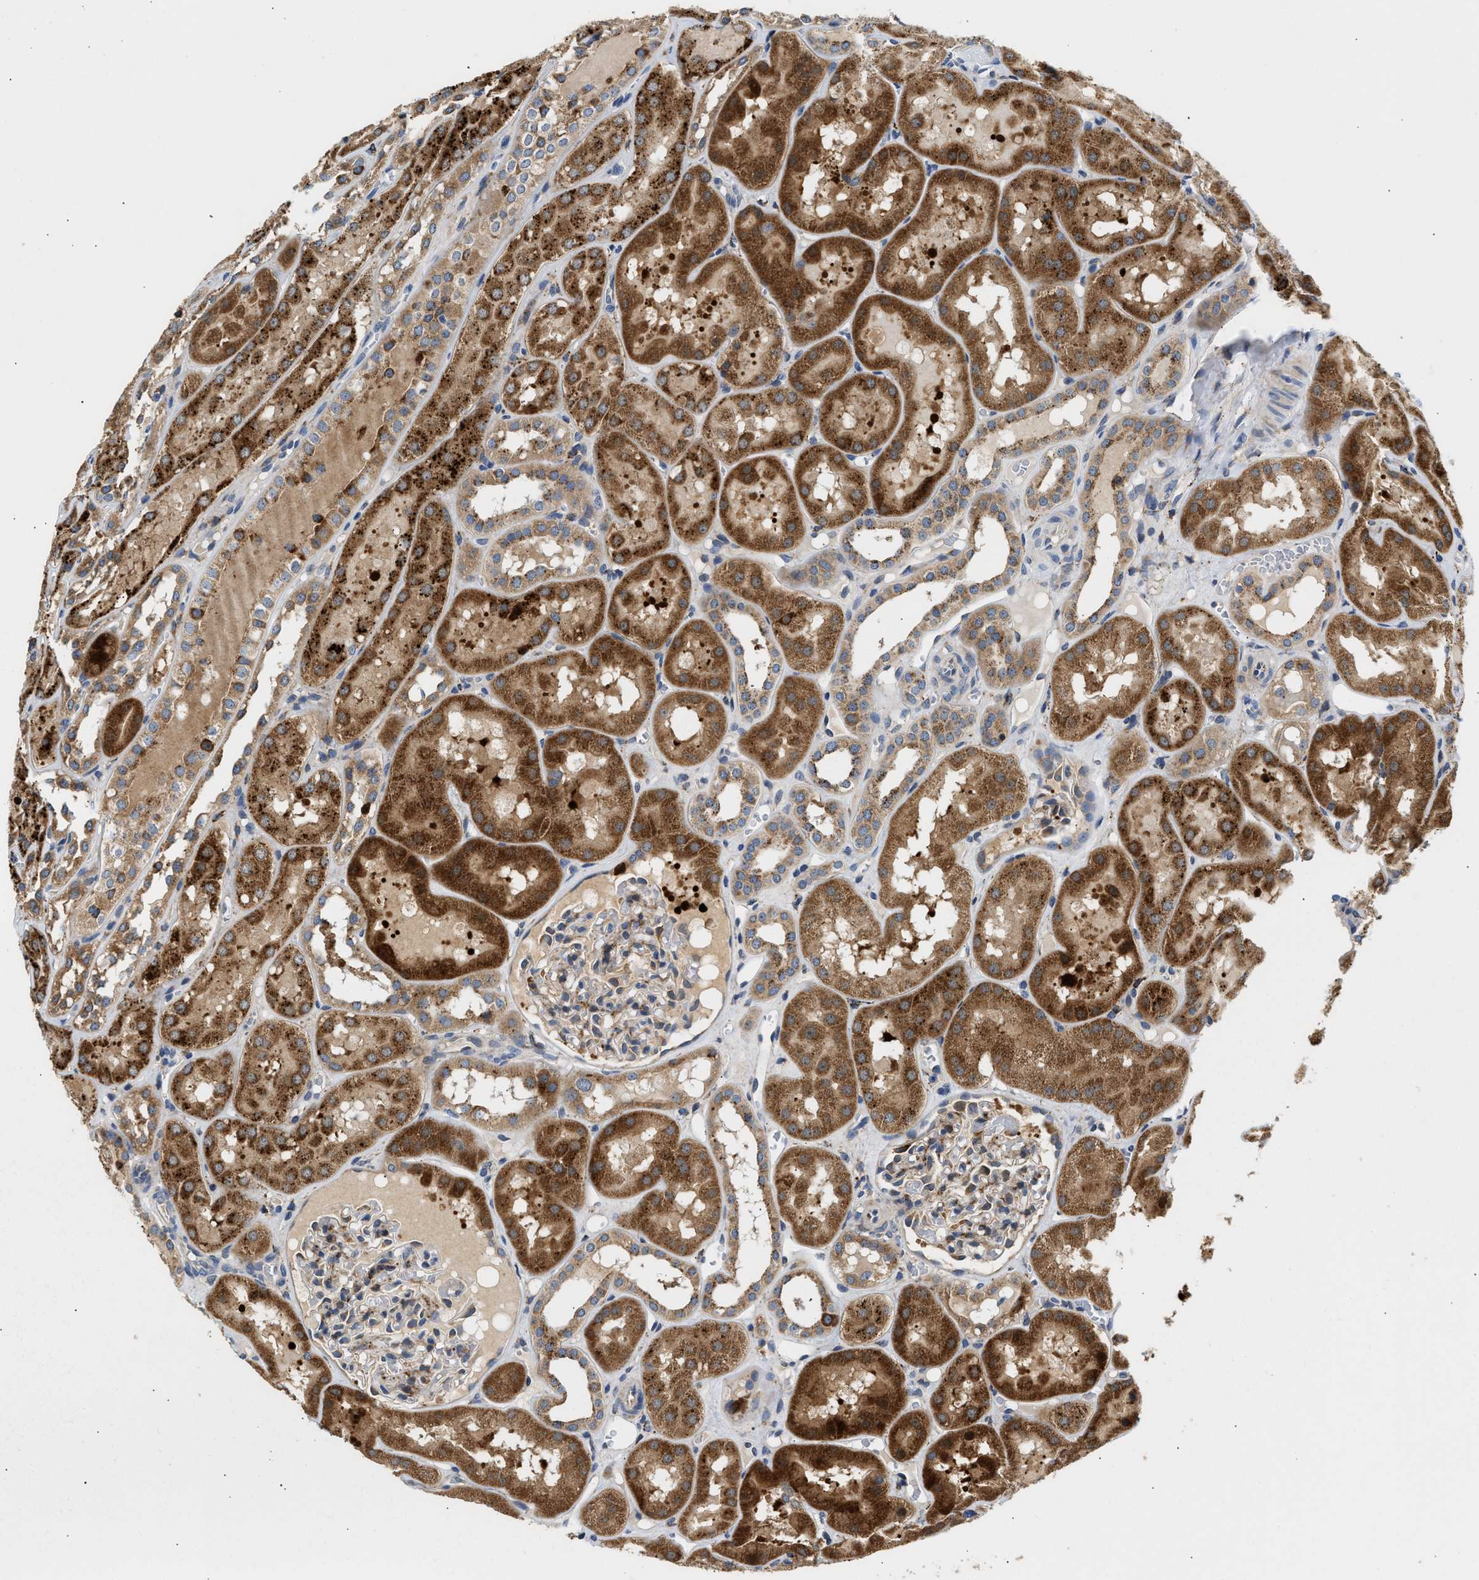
{"staining": {"intensity": "moderate", "quantity": "<25%", "location": "cytoplasmic/membranous"}, "tissue": "kidney", "cell_type": "Cells in glomeruli", "image_type": "normal", "snomed": [{"axis": "morphology", "description": "Normal tissue, NOS"}, {"axis": "topography", "description": "Kidney"}, {"axis": "topography", "description": "Urinary bladder"}], "caption": "A brown stain highlights moderate cytoplasmic/membranous positivity of a protein in cells in glomeruli of benign kidney. Ihc stains the protein in brown and the nuclei are stained blue.", "gene": "AMZ1", "patient": {"sex": "male", "age": 16}}